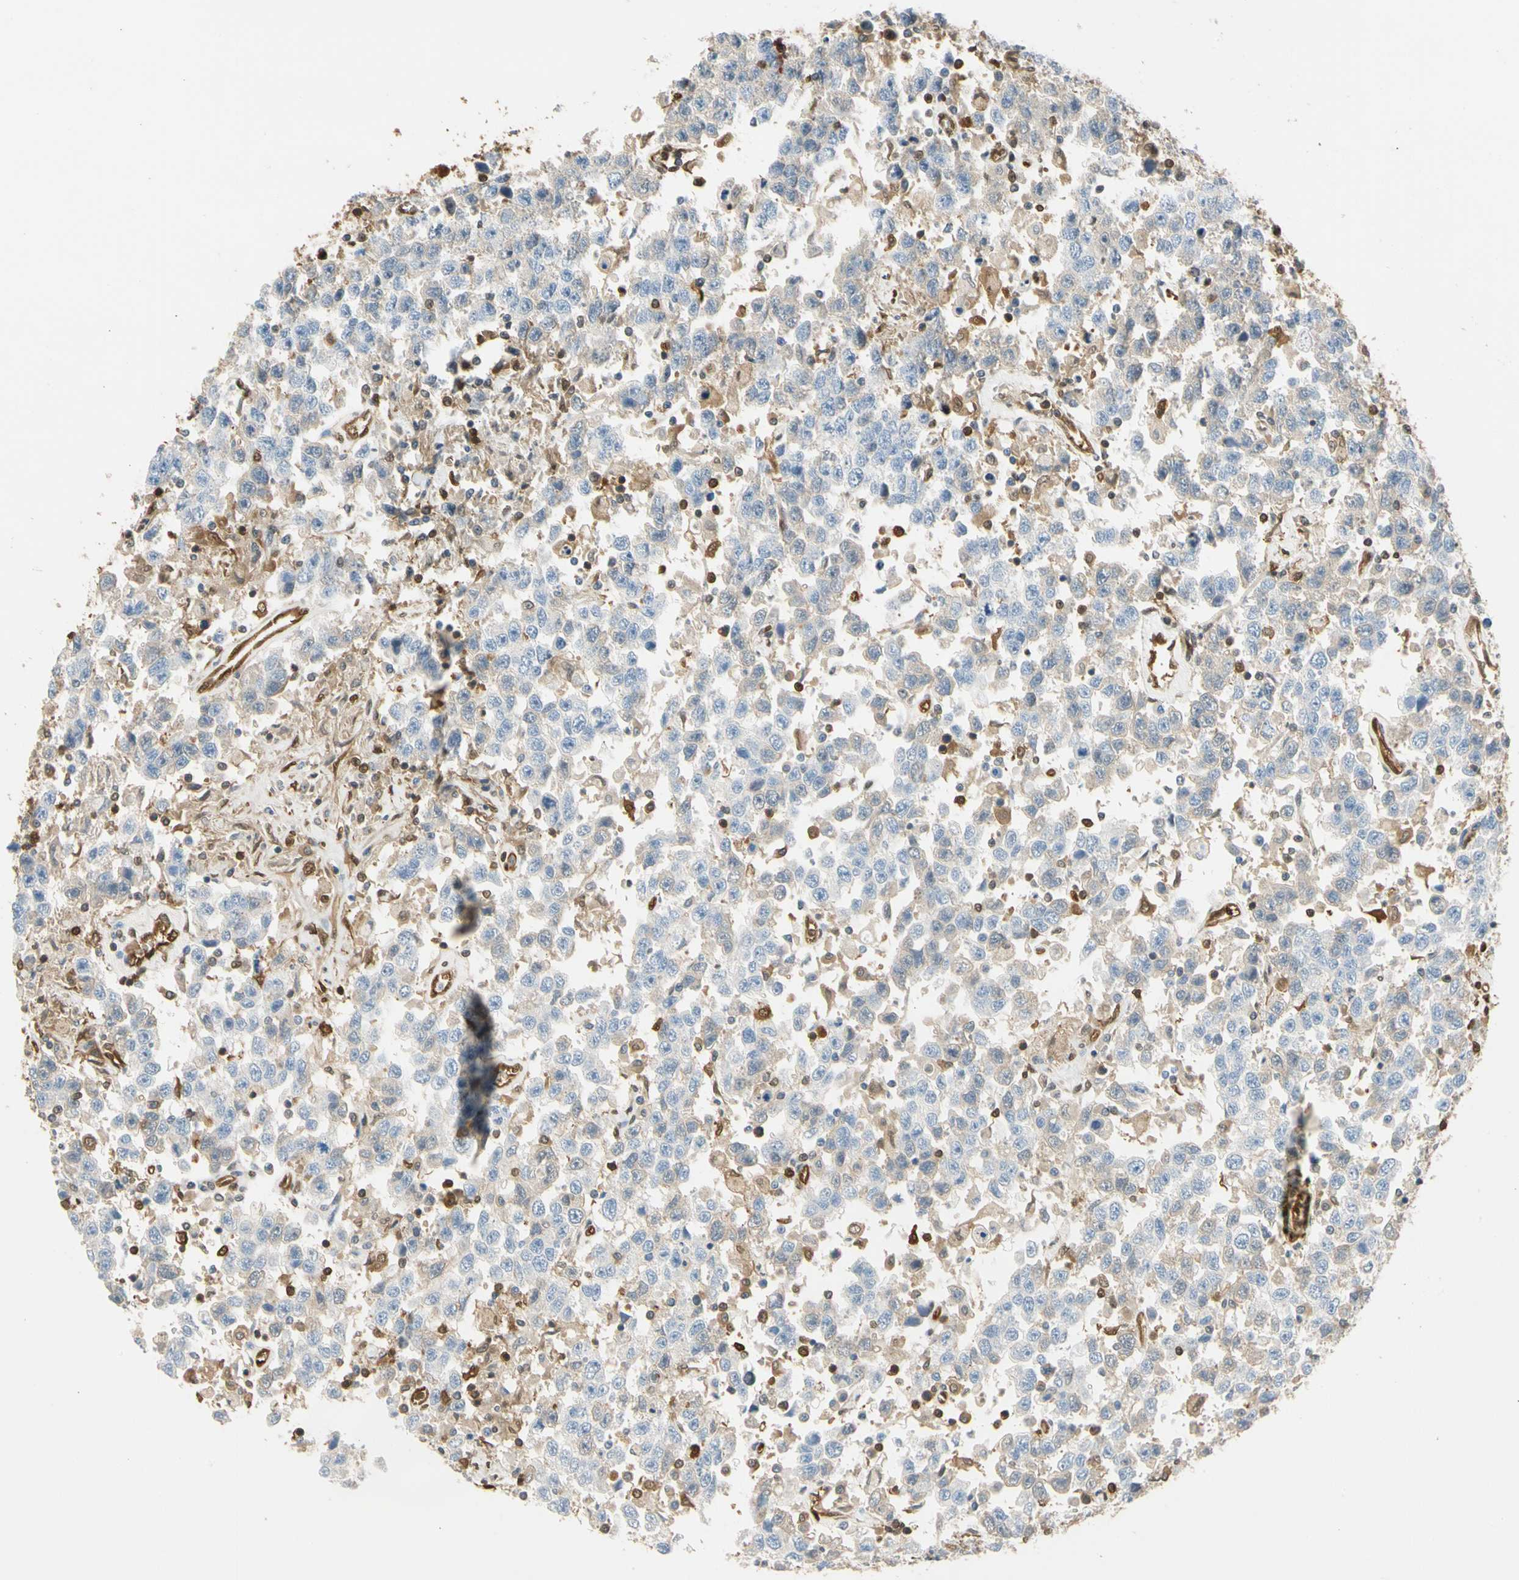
{"staining": {"intensity": "weak", "quantity": "25%-75%", "location": "cytoplasmic/membranous"}, "tissue": "testis cancer", "cell_type": "Tumor cells", "image_type": "cancer", "snomed": [{"axis": "morphology", "description": "Seminoma, NOS"}, {"axis": "topography", "description": "Testis"}], "caption": "DAB (3,3'-diaminobenzidine) immunohistochemical staining of testis cancer exhibits weak cytoplasmic/membranous protein expression in approximately 25%-75% of tumor cells.", "gene": "S100A6", "patient": {"sex": "male", "age": 41}}